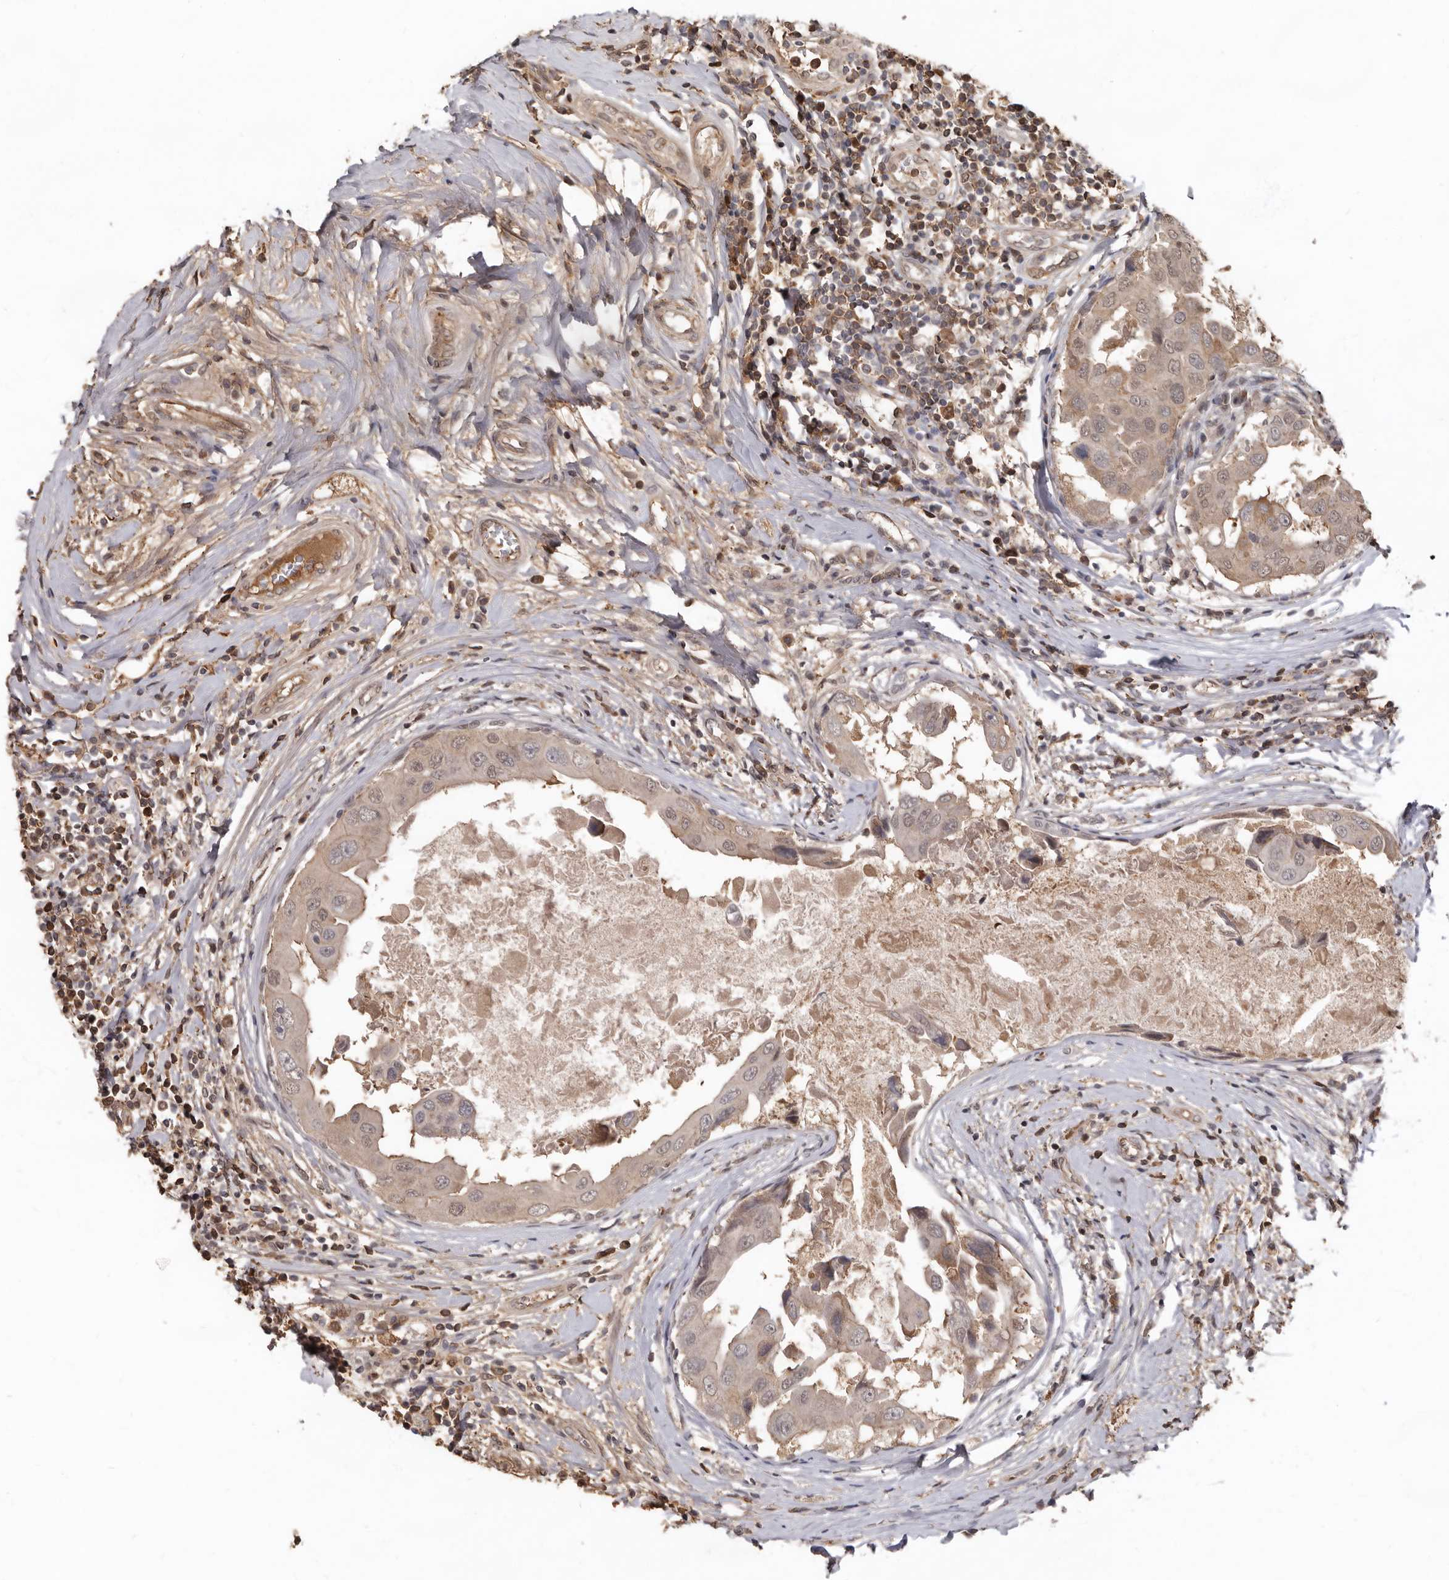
{"staining": {"intensity": "weak", "quantity": ">75%", "location": "cytoplasmic/membranous,nuclear"}, "tissue": "breast cancer", "cell_type": "Tumor cells", "image_type": "cancer", "snomed": [{"axis": "morphology", "description": "Duct carcinoma"}, {"axis": "topography", "description": "Breast"}], "caption": "Protein staining of invasive ductal carcinoma (breast) tissue displays weak cytoplasmic/membranous and nuclear expression in about >75% of tumor cells.", "gene": "LRGUK", "patient": {"sex": "female", "age": 27}}